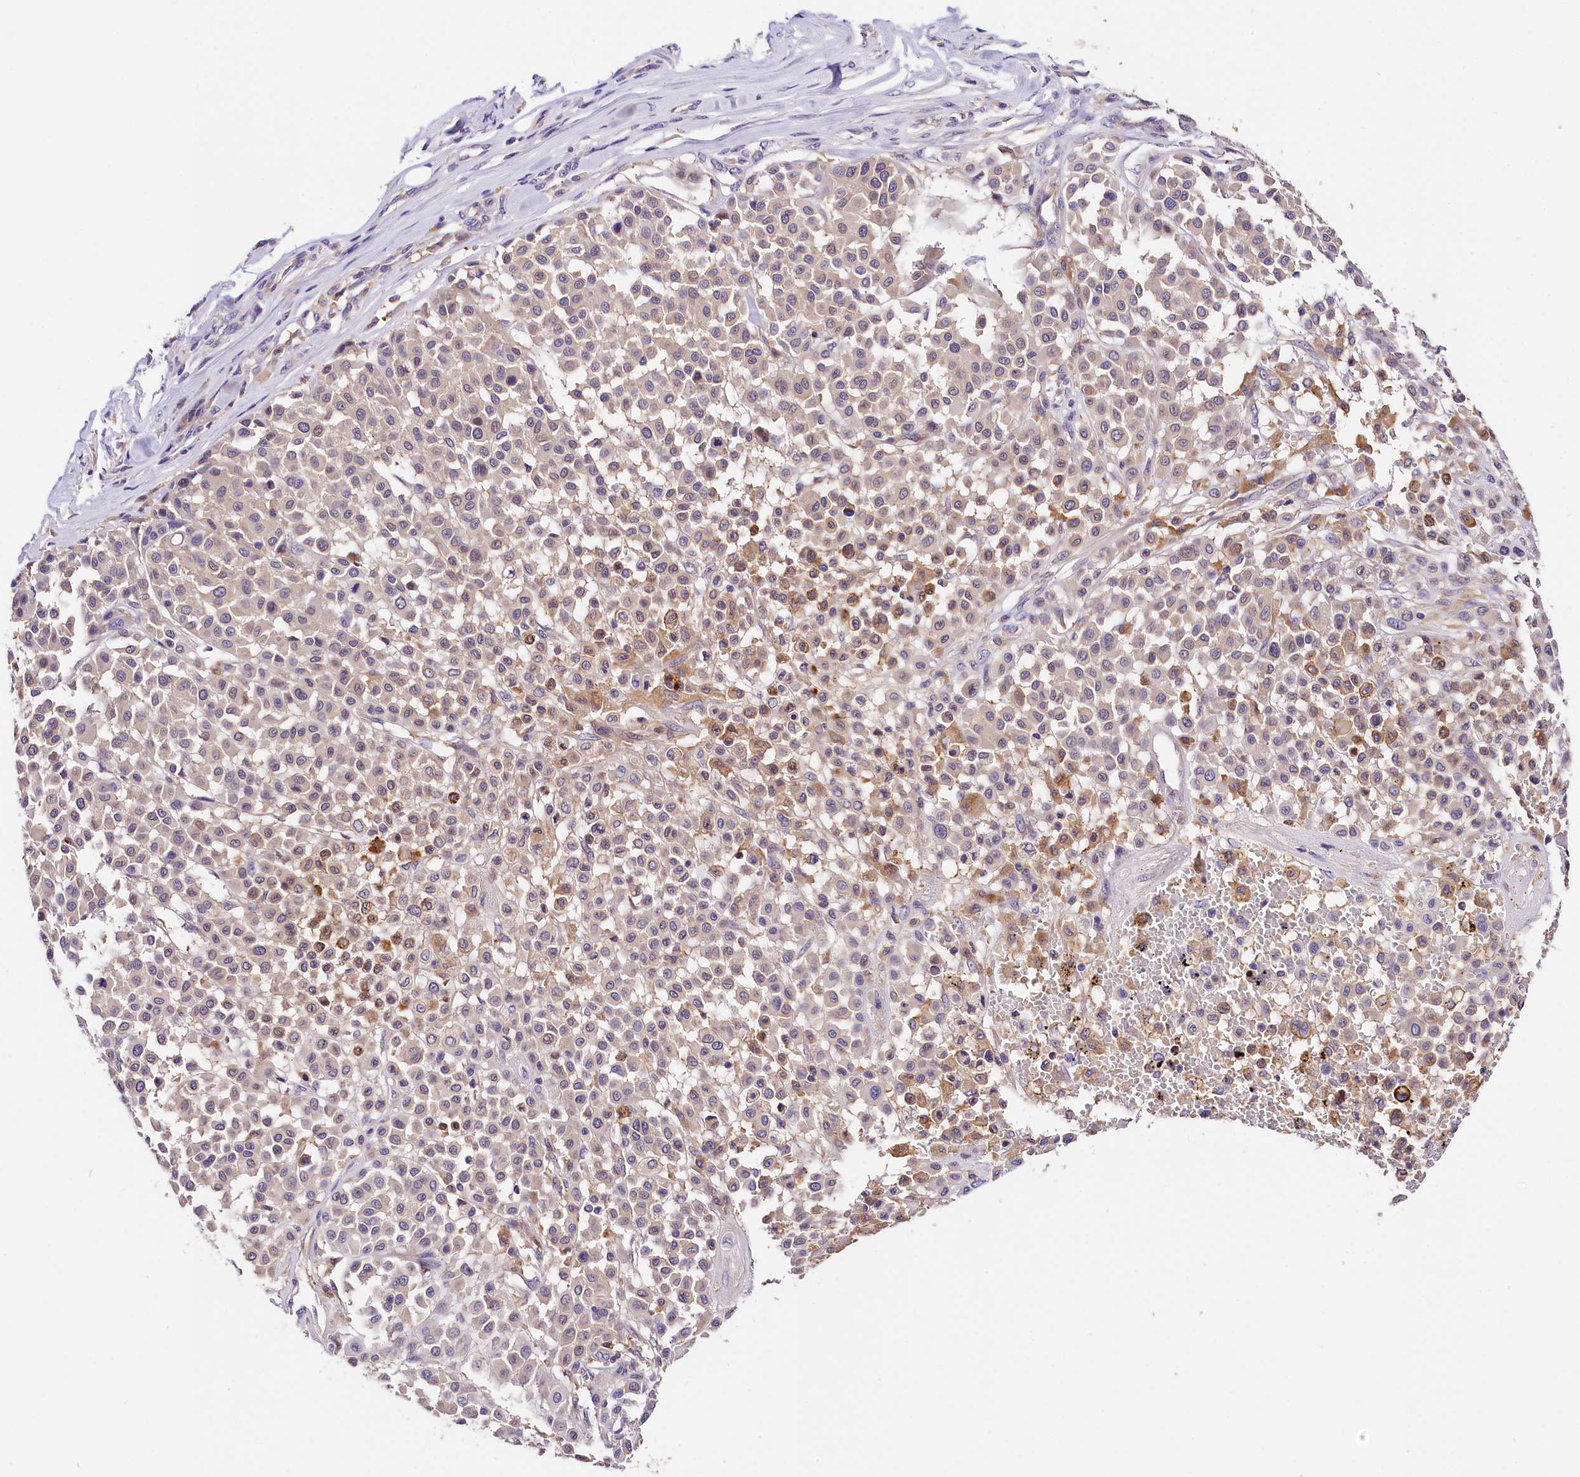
{"staining": {"intensity": "moderate", "quantity": "<25%", "location": "cytoplasmic/membranous,nuclear"}, "tissue": "melanoma", "cell_type": "Tumor cells", "image_type": "cancer", "snomed": [{"axis": "morphology", "description": "Malignant melanoma, Metastatic site"}, {"axis": "topography", "description": "Soft tissue"}], "caption": "A histopathology image of human melanoma stained for a protein shows moderate cytoplasmic/membranous and nuclear brown staining in tumor cells. The staining was performed using DAB, with brown indicating positive protein expression. Nuclei are stained blue with hematoxylin.", "gene": "ARMC6", "patient": {"sex": "male", "age": 41}}